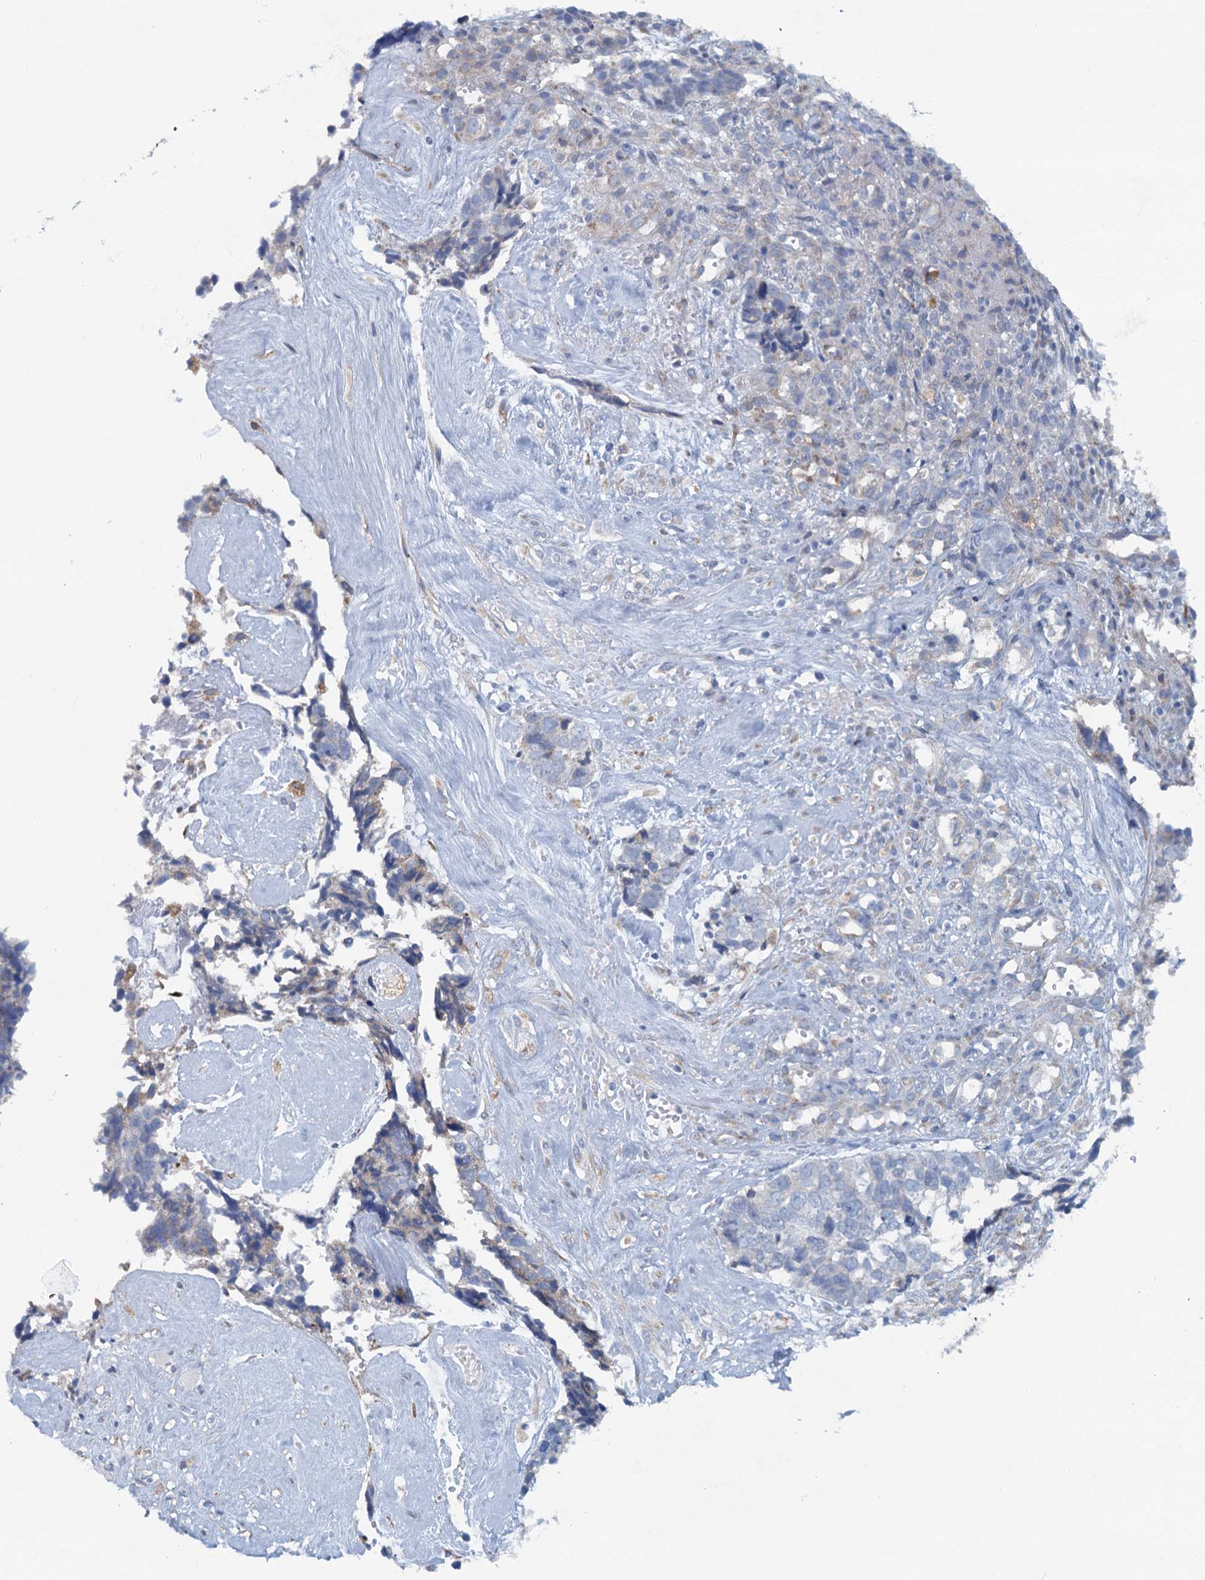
{"staining": {"intensity": "negative", "quantity": "none", "location": "none"}, "tissue": "cervical cancer", "cell_type": "Tumor cells", "image_type": "cancer", "snomed": [{"axis": "morphology", "description": "Squamous cell carcinoma, NOS"}, {"axis": "topography", "description": "Cervix"}], "caption": "Tumor cells are negative for protein expression in human cervical cancer. Nuclei are stained in blue.", "gene": "MYDGF", "patient": {"sex": "female", "age": 63}}